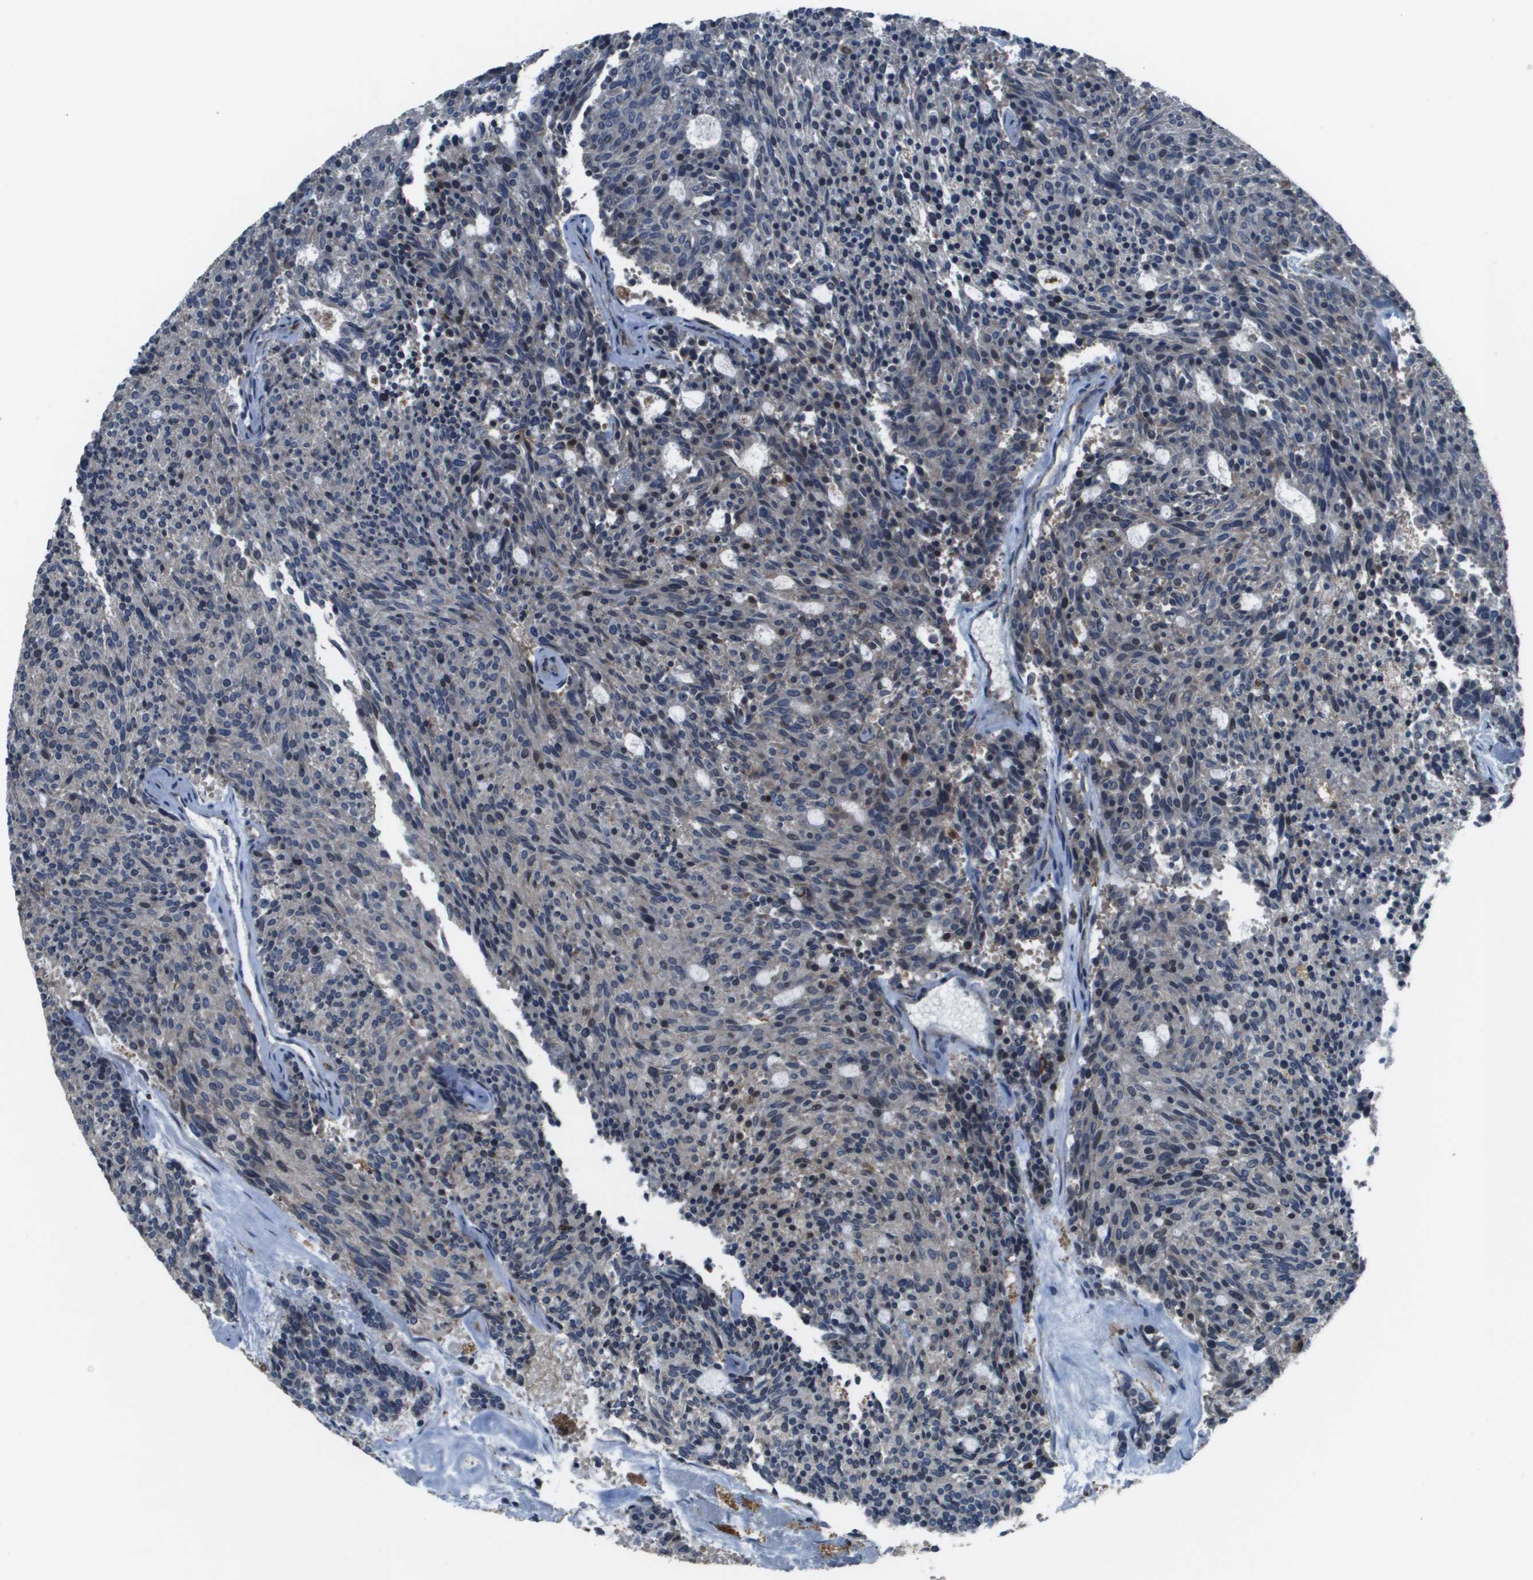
{"staining": {"intensity": "negative", "quantity": "none", "location": "none"}, "tissue": "carcinoid", "cell_type": "Tumor cells", "image_type": "cancer", "snomed": [{"axis": "morphology", "description": "Carcinoid, malignant, NOS"}, {"axis": "topography", "description": "Pancreas"}], "caption": "Tumor cells are negative for brown protein staining in carcinoid.", "gene": "GOSR2", "patient": {"sex": "female", "age": 54}}